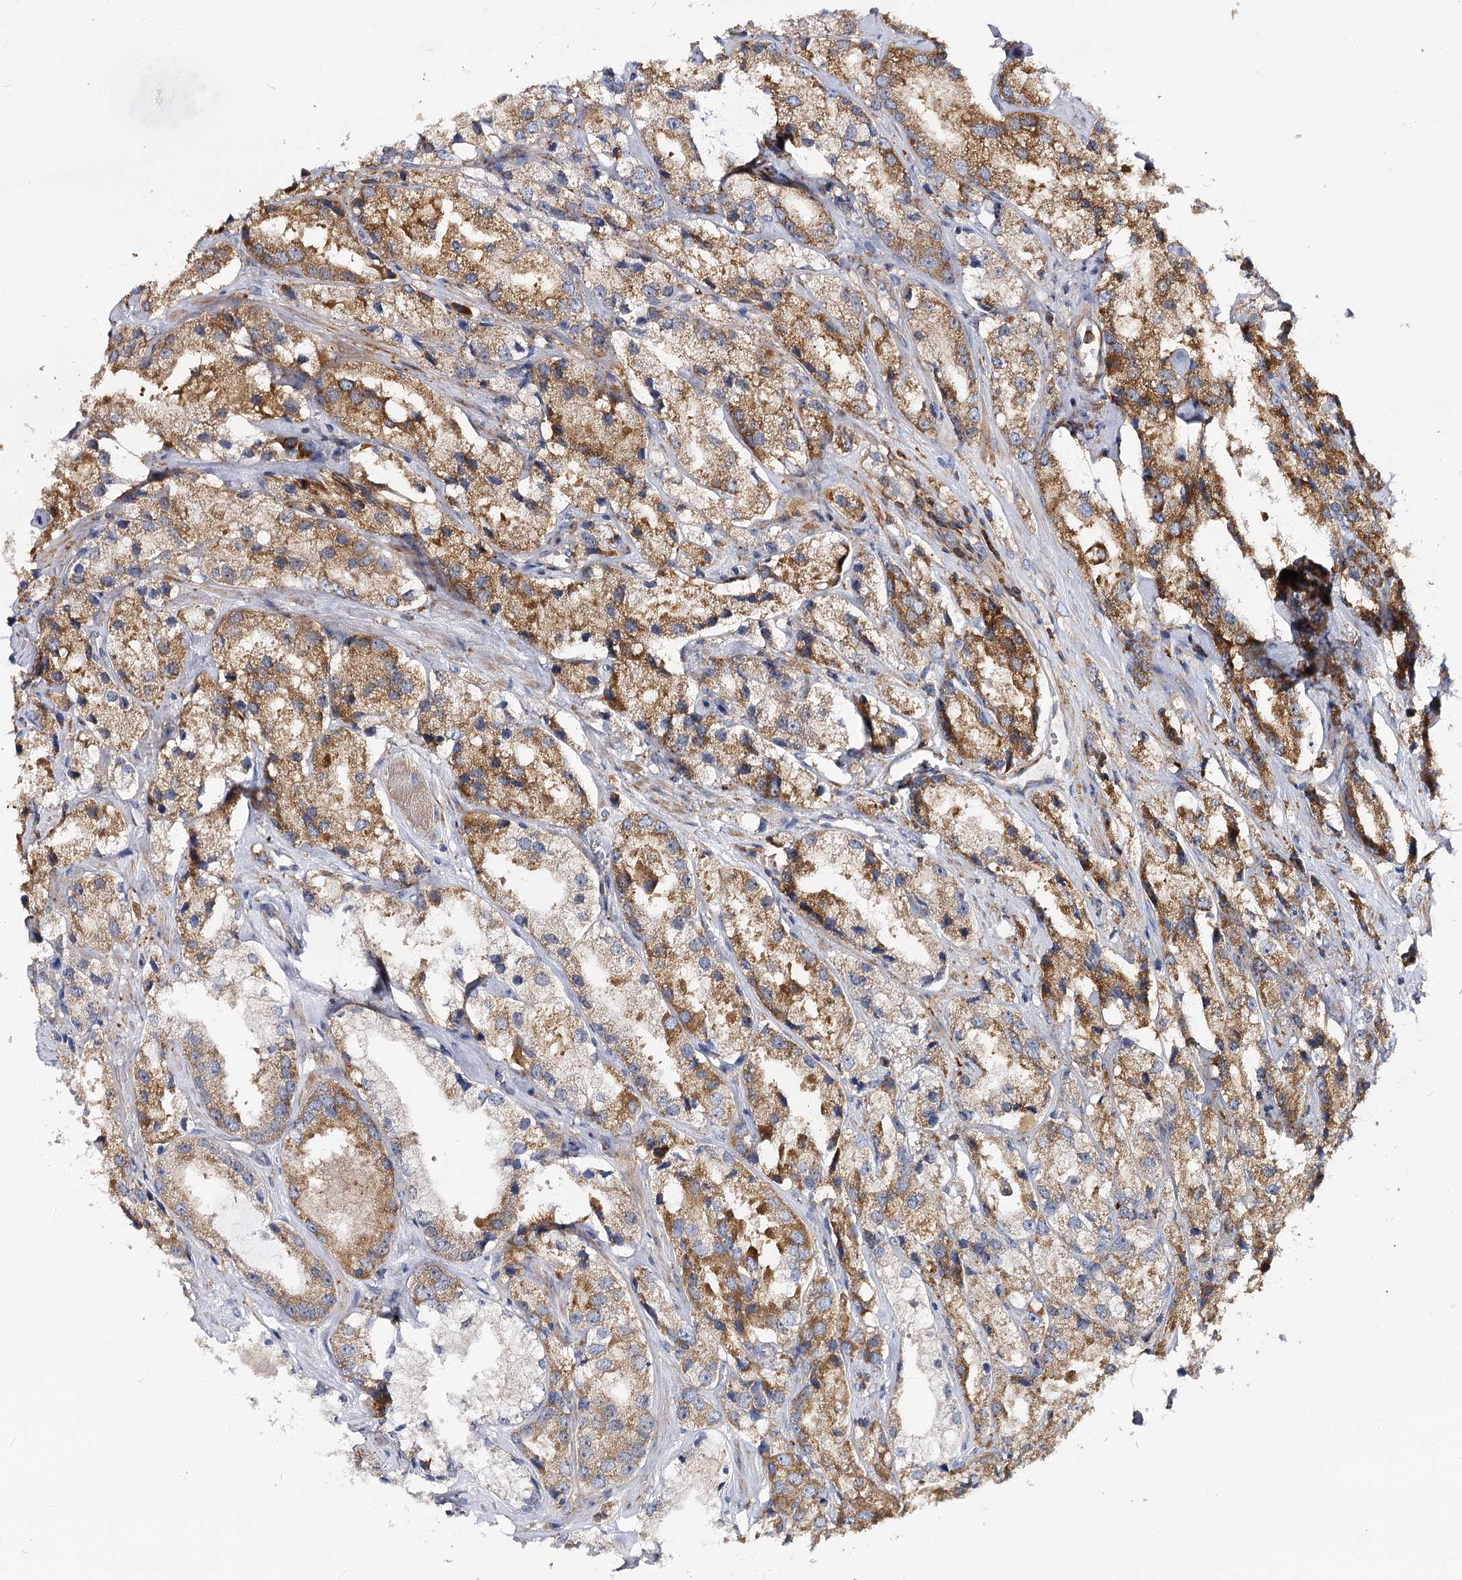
{"staining": {"intensity": "moderate", "quantity": ">75%", "location": "cytoplasmic/membranous"}, "tissue": "prostate cancer", "cell_type": "Tumor cells", "image_type": "cancer", "snomed": [{"axis": "morphology", "description": "Adenocarcinoma, High grade"}, {"axis": "topography", "description": "Prostate"}], "caption": "About >75% of tumor cells in human prostate cancer exhibit moderate cytoplasmic/membranous protein expression as visualized by brown immunohistochemical staining.", "gene": "SEC24B", "patient": {"sex": "male", "age": 66}}